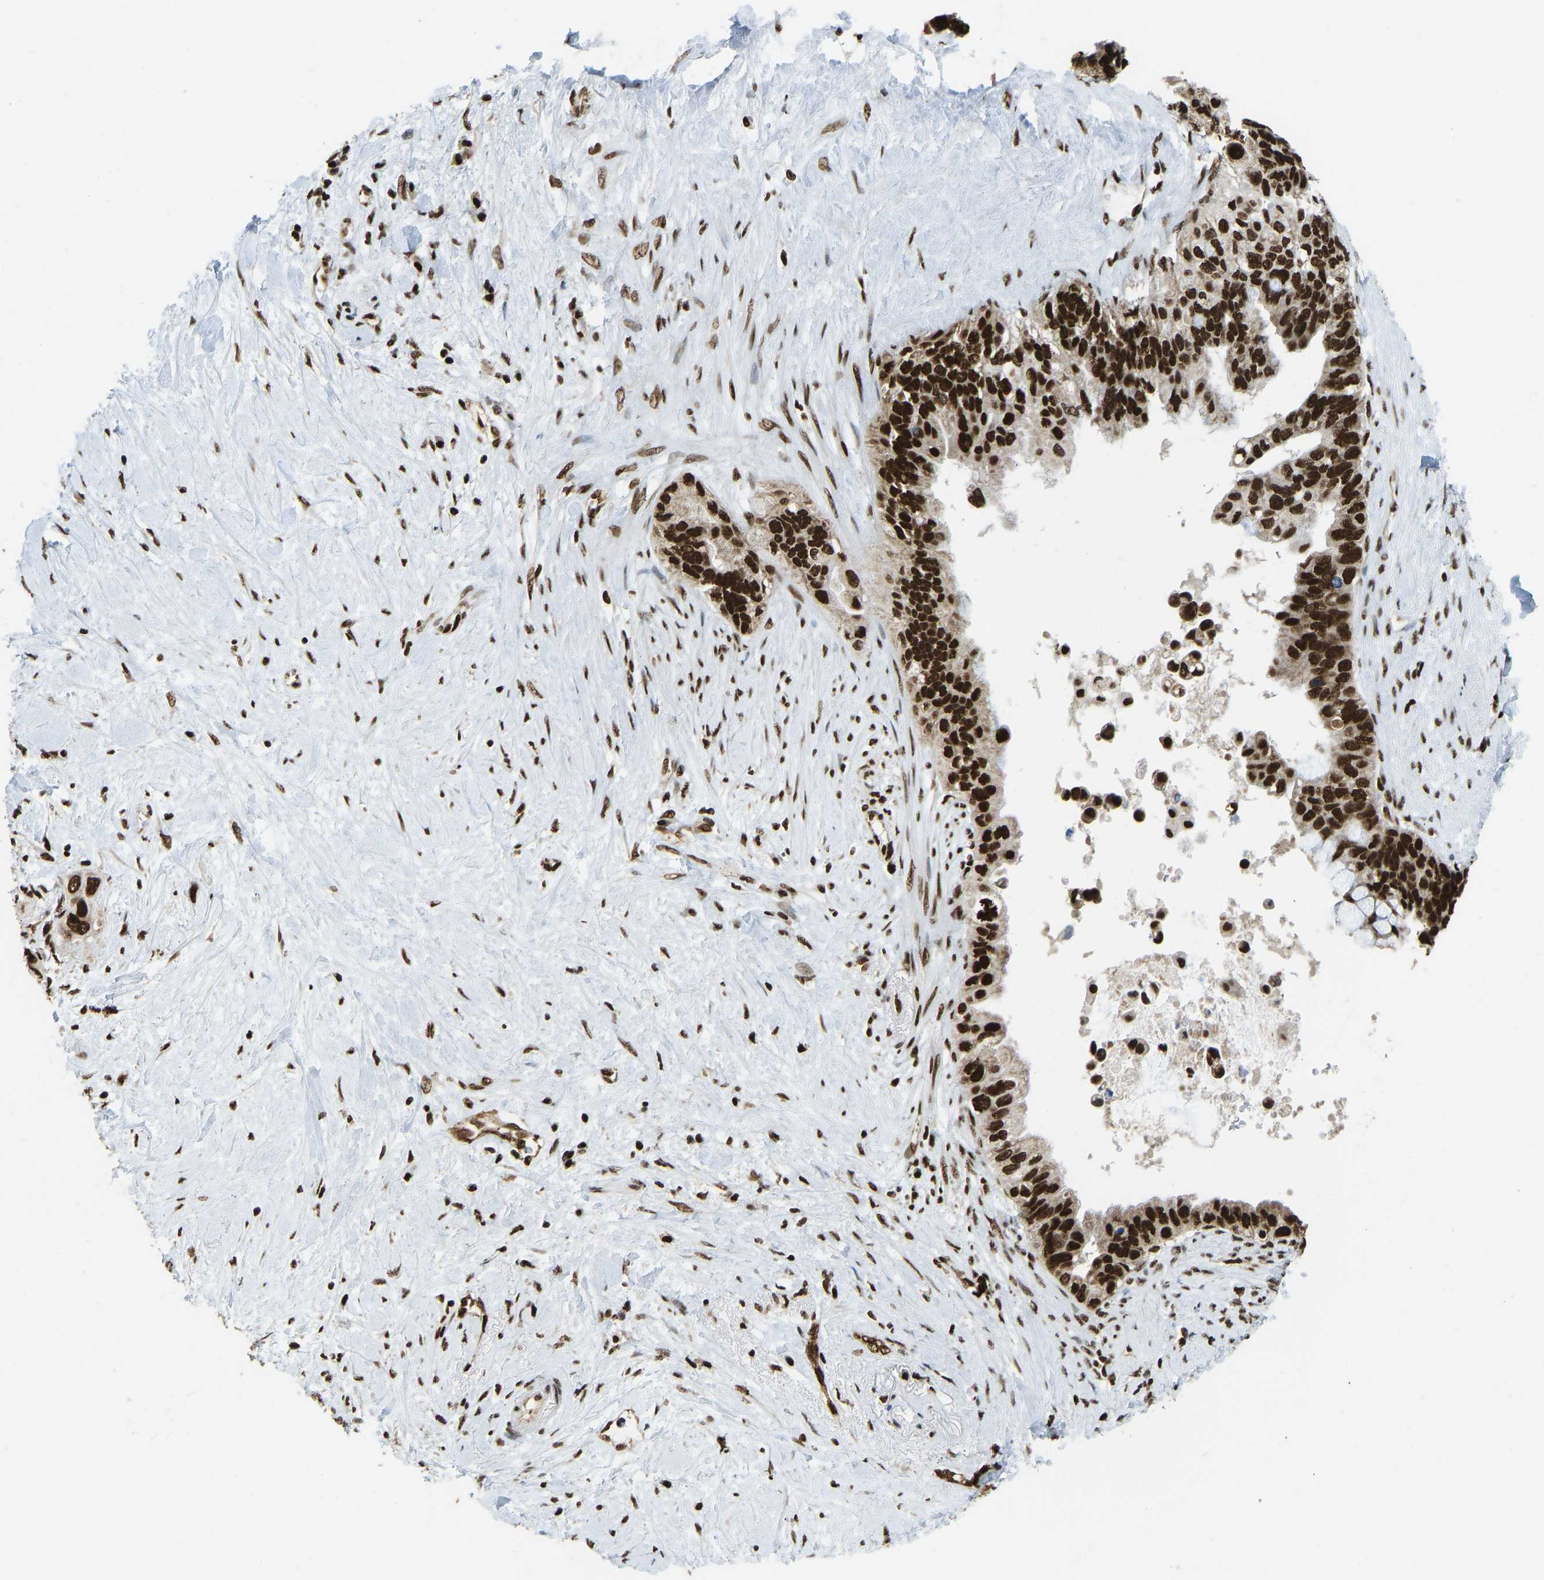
{"staining": {"intensity": "strong", "quantity": ">75%", "location": "nuclear"}, "tissue": "pancreatic cancer", "cell_type": "Tumor cells", "image_type": "cancer", "snomed": [{"axis": "morphology", "description": "Adenocarcinoma, NOS"}, {"axis": "topography", "description": "Pancreas"}], "caption": "A brown stain highlights strong nuclear positivity of a protein in human pancreatic adenocarcinoma tumor cells.", "gene": "ZSCAN20", "patient": {"sex": "female", "age": 56}}